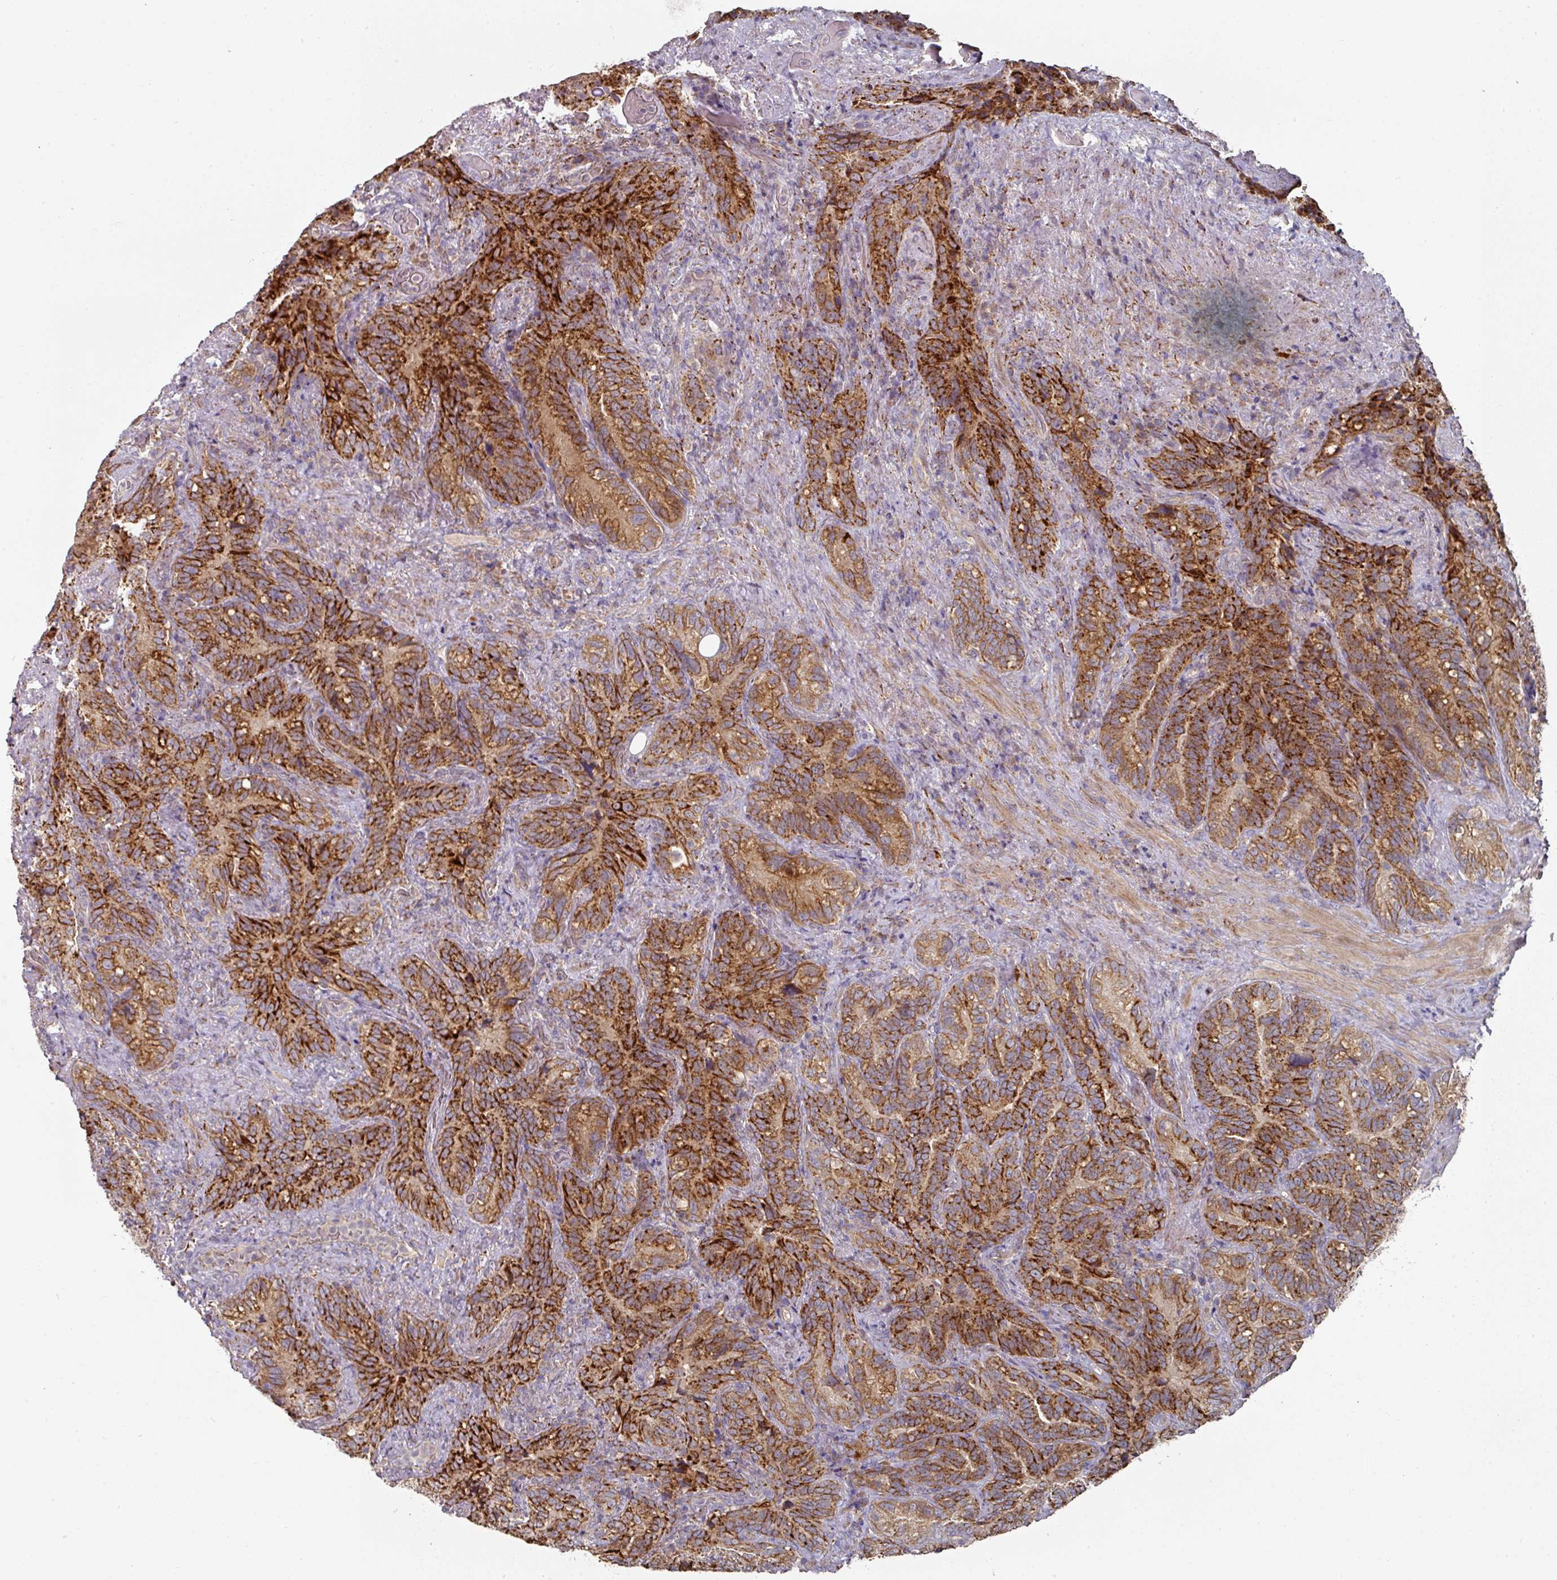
{"staining": {"intensity": "strong", "quantity": ">75%", "location": "cytoplasmic/membranous"}, "tissue": "seminal vesicle", "cell_type": "Glandular cells", "image_type": "normal", "snomed": [{"axis": "morphology", "description": "Normal tissue, NOS"}, {"axis": "topography", "description": "Seminal veicle"}], "caption": "Glandular cells display high levels of strong cytoplasmic/membranous staining in approximately >75% of cells in benign seminal vesicle.", "gene": "DNAJC7", "patient": {"sex": "male", "age": 68}}